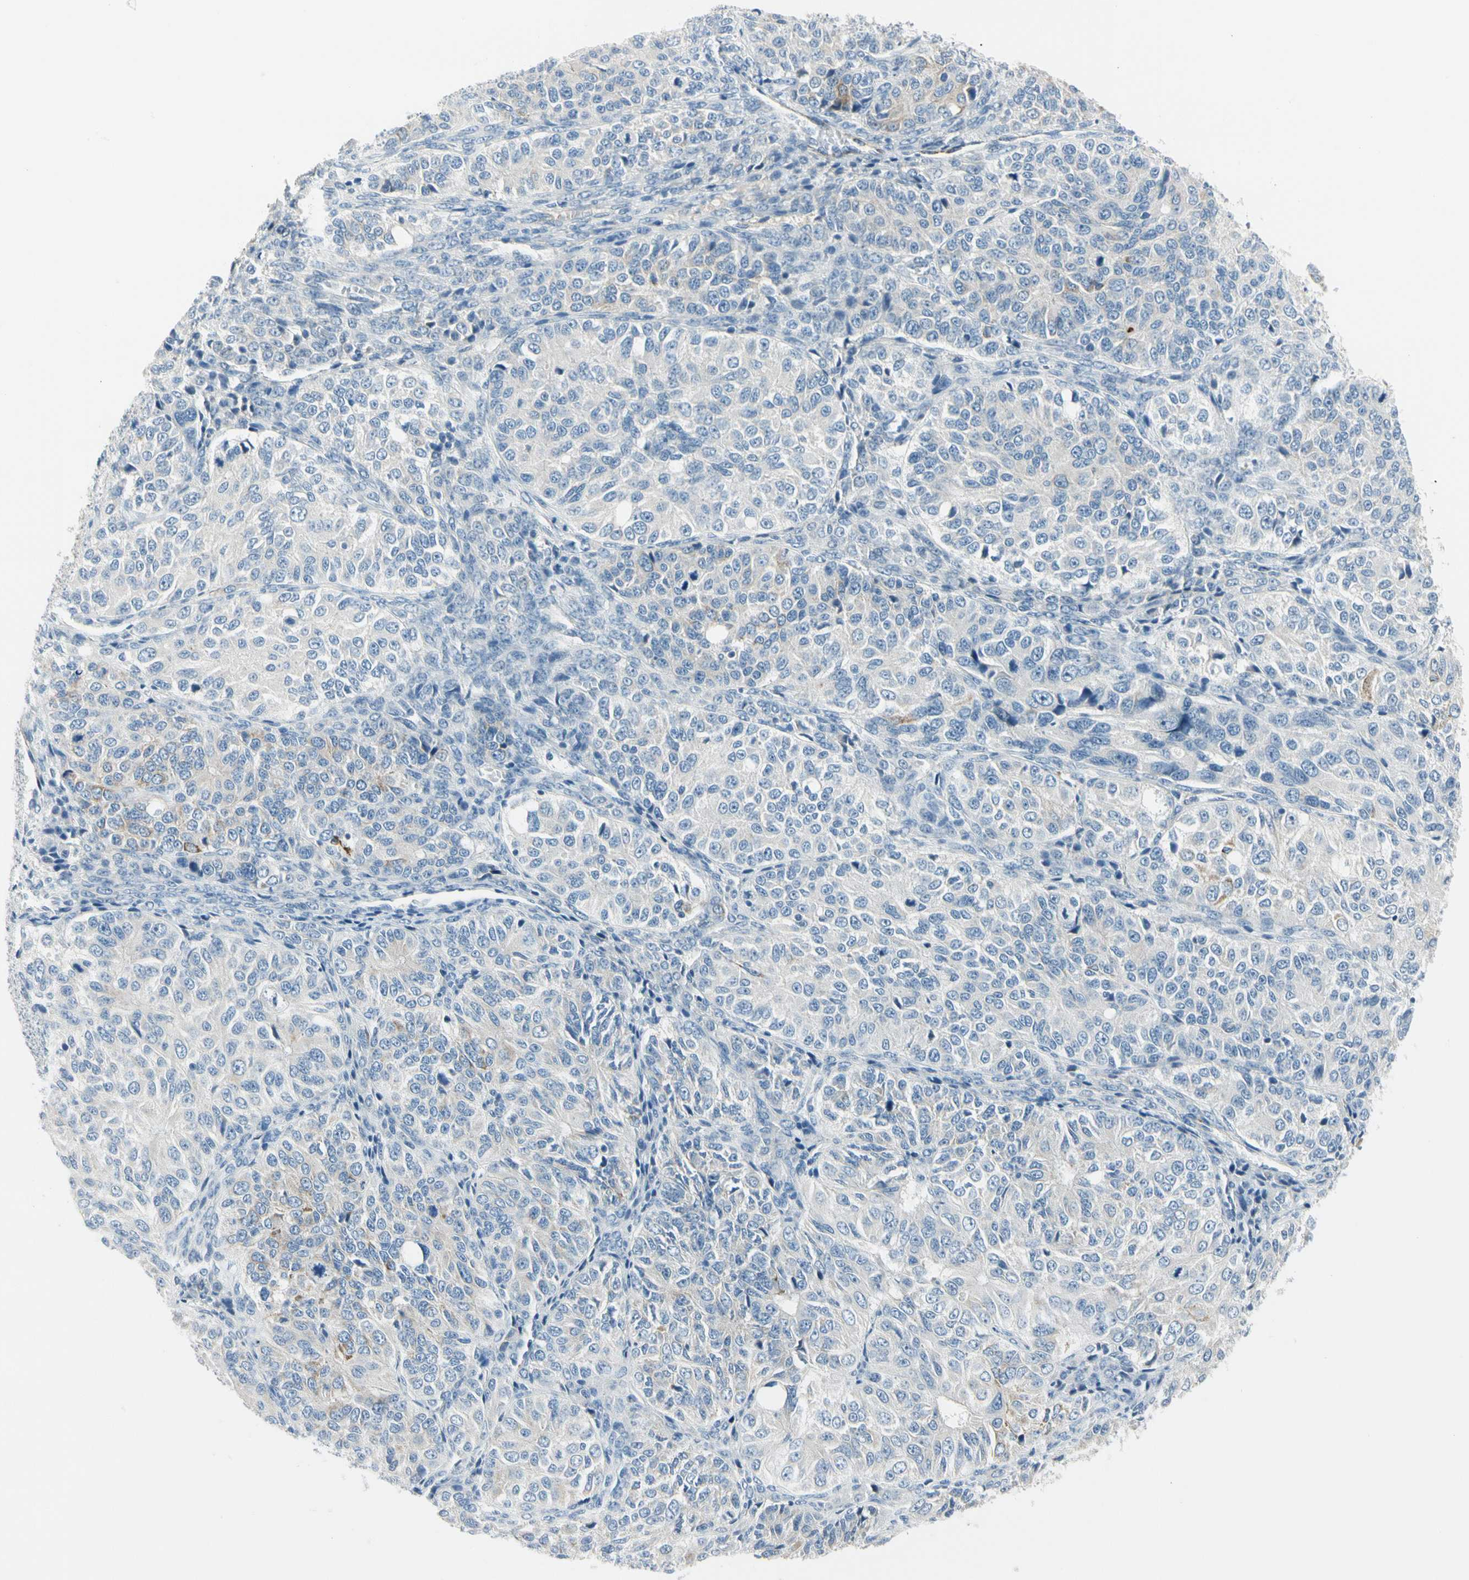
{"staining": {"intensity": "negative", "quantity": "none", "location": "none"}, "tissue": "ovarian cancer", "cell_type": "Tumor cells", "image_type": "cancer", "snomed": [{"axis": "morphology", "description": "Carcinoma, endometroid"}, {"axis": "topography", "description": "Ovary"}], "caption": "DAB immunohistochemical staining of endometroid carcinoma (ovarian) displays no significant expression in tumor cells. (Immunohistochemistry (ihc), brightfield microscopy, high magnification).", "gene": "SLC6A15", "patient": {"sex": "female", "age": 51}}